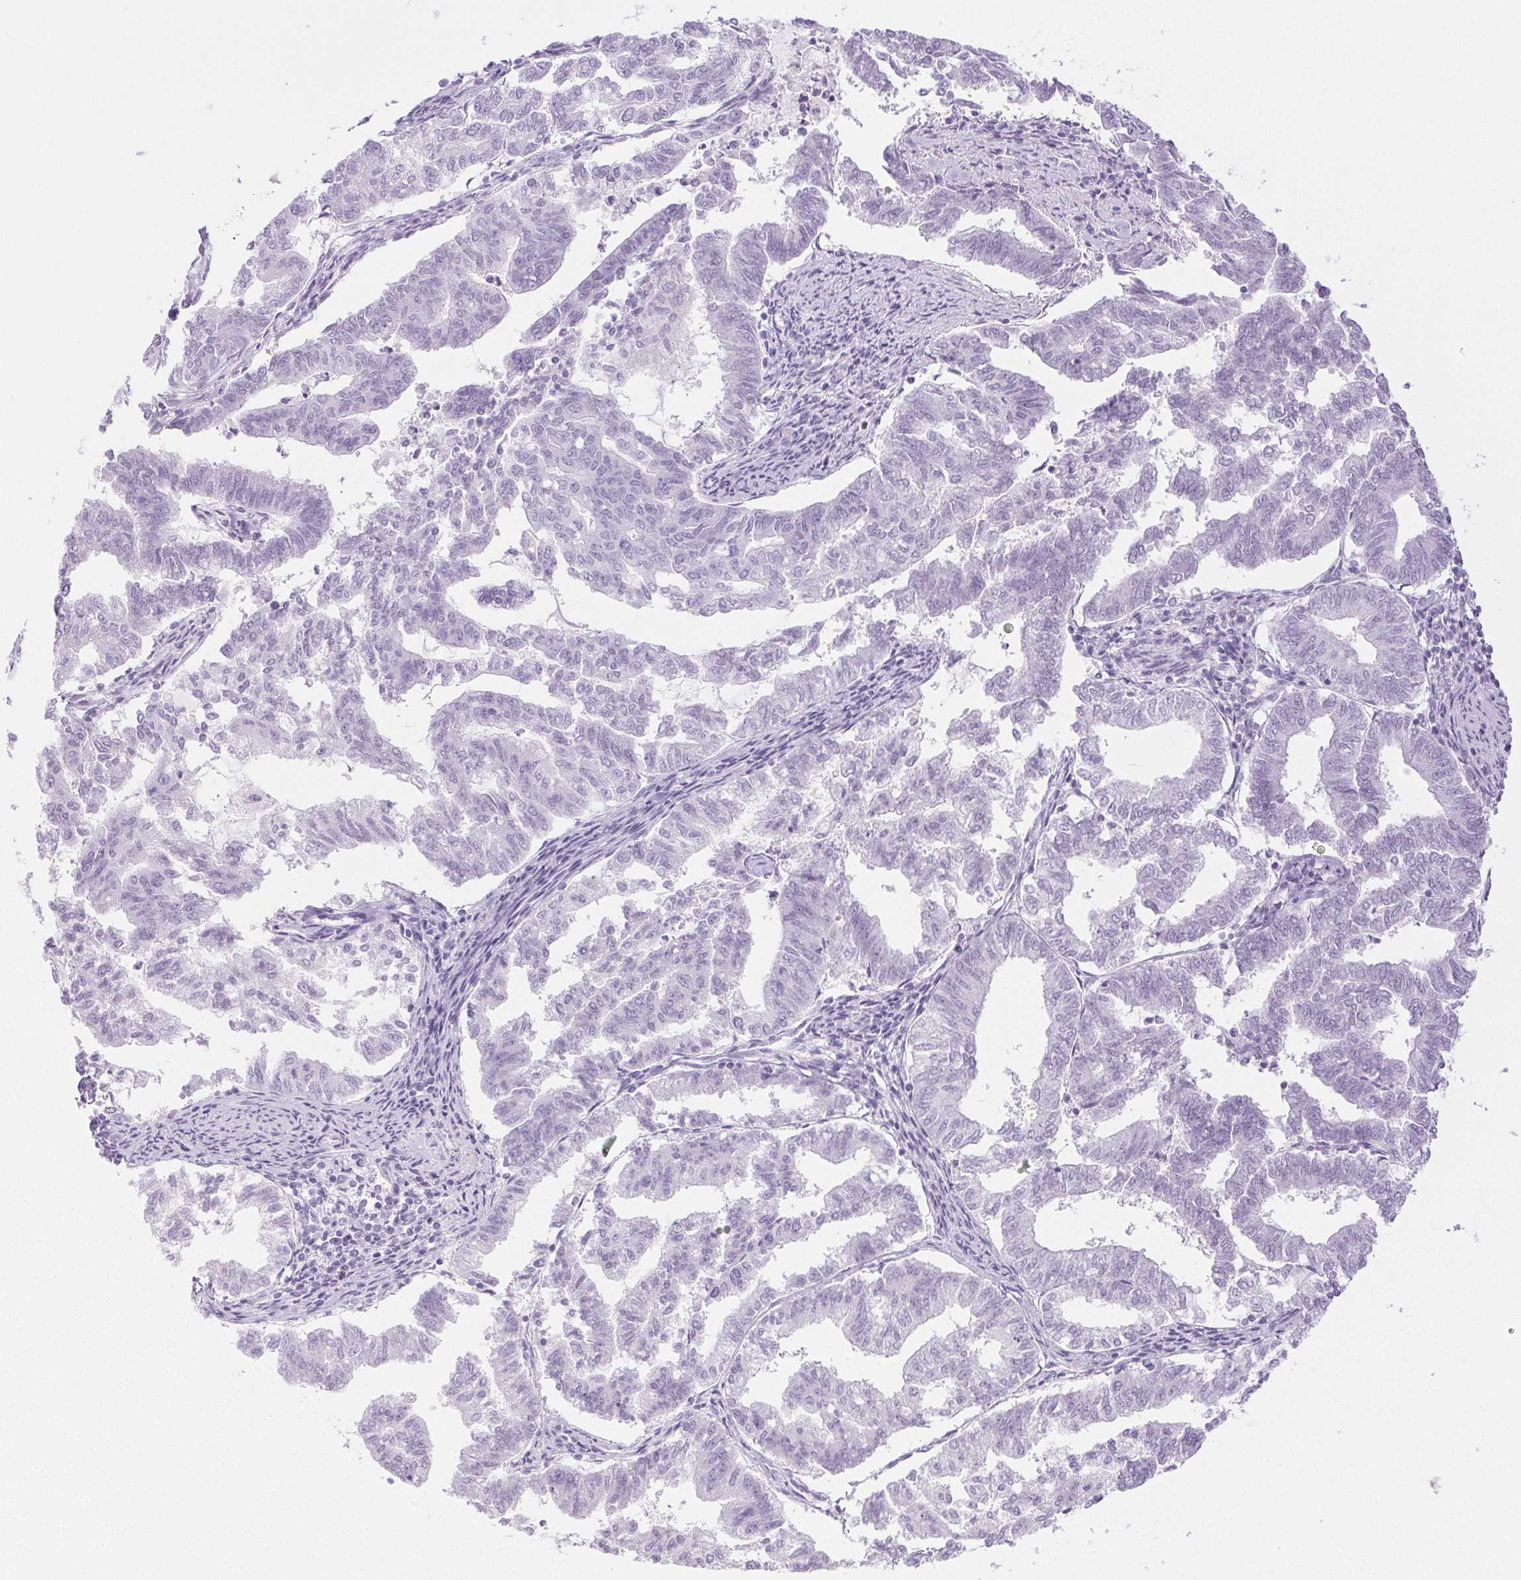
{"staining": {"intensity": "negative", "quantity": "none", "location": "none"}, "tissue": "endometrial cancer", "cell_type": "Tumor cells", "image_type": "cancer", "snomed": [{"axis": "morphology", "description": "Adenocarcinoma, NOS"}, {"axis": "topography", "description": "Endometrium"}], "caption": "The immunohistochemistry (IHC) image has no significant positivity in tumor cells of endometrial cancer (adenocarcinoma) tissue. (DAB (3,3'-diaminobenzidine) immunohistochemistry (IHC) visualized using brightfield microscopy, high magnification).", "gene": "PI3", "patient": {"sex": "female", "age": 79}}